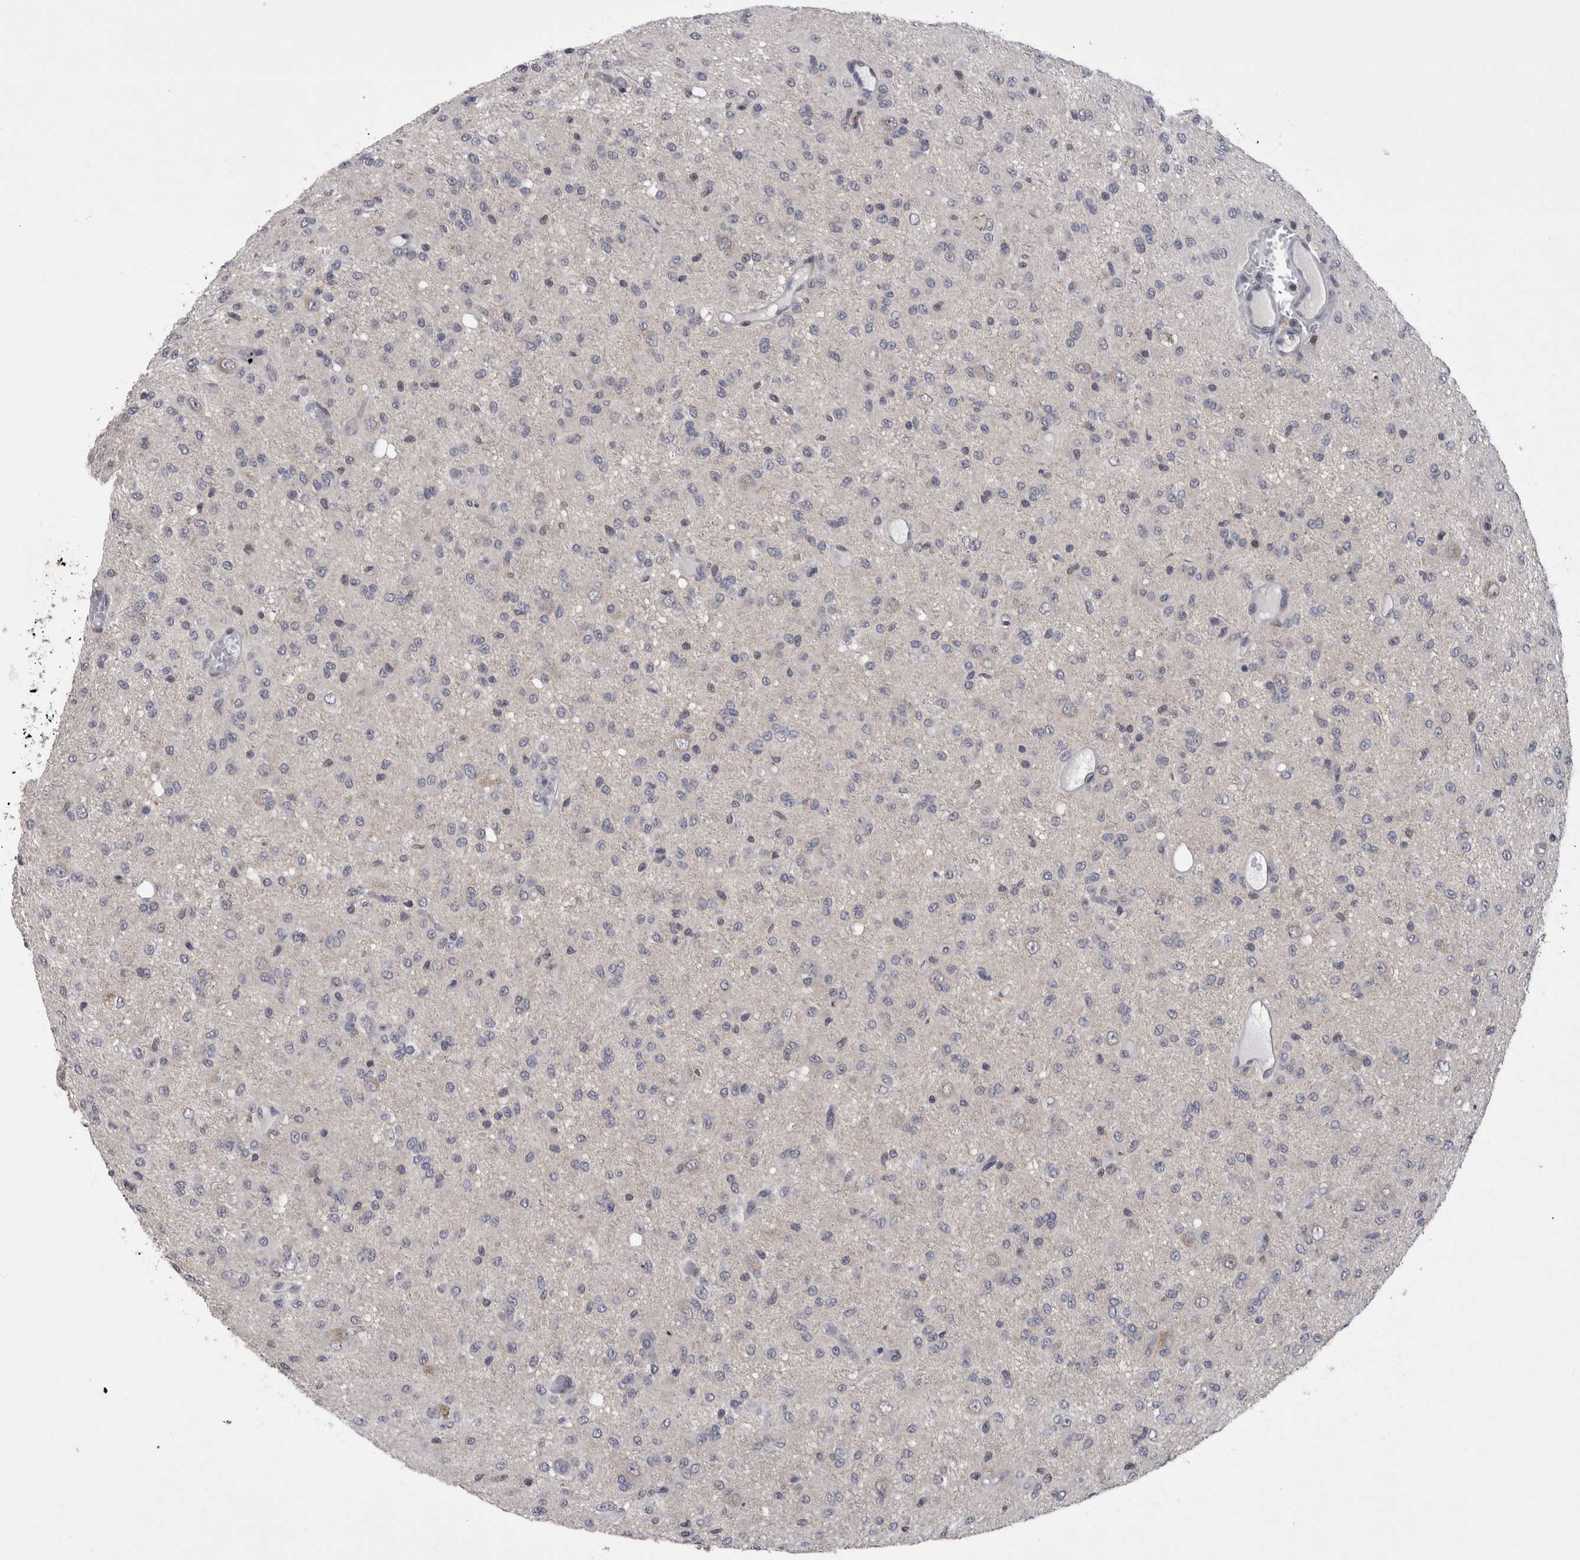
{"staining": {"intensity": "negative", "quantity": "none", "location": "none"}, "tissue": "glioma", "cell_type": "Tumor cells", "image_type": "cancer", "snomed": [{"axis": "morphology", "description": "Glioma, malignant, High grade"}, {"axis": "topography", "description": "Brain"}], "caption": "A high-resolution photomicrograph shows IHC staining of glioma, which demonstrates no significant positivity in tumor cells.", "gene": "NFATC2", "patient": {"sex": "female", "age": 59}}